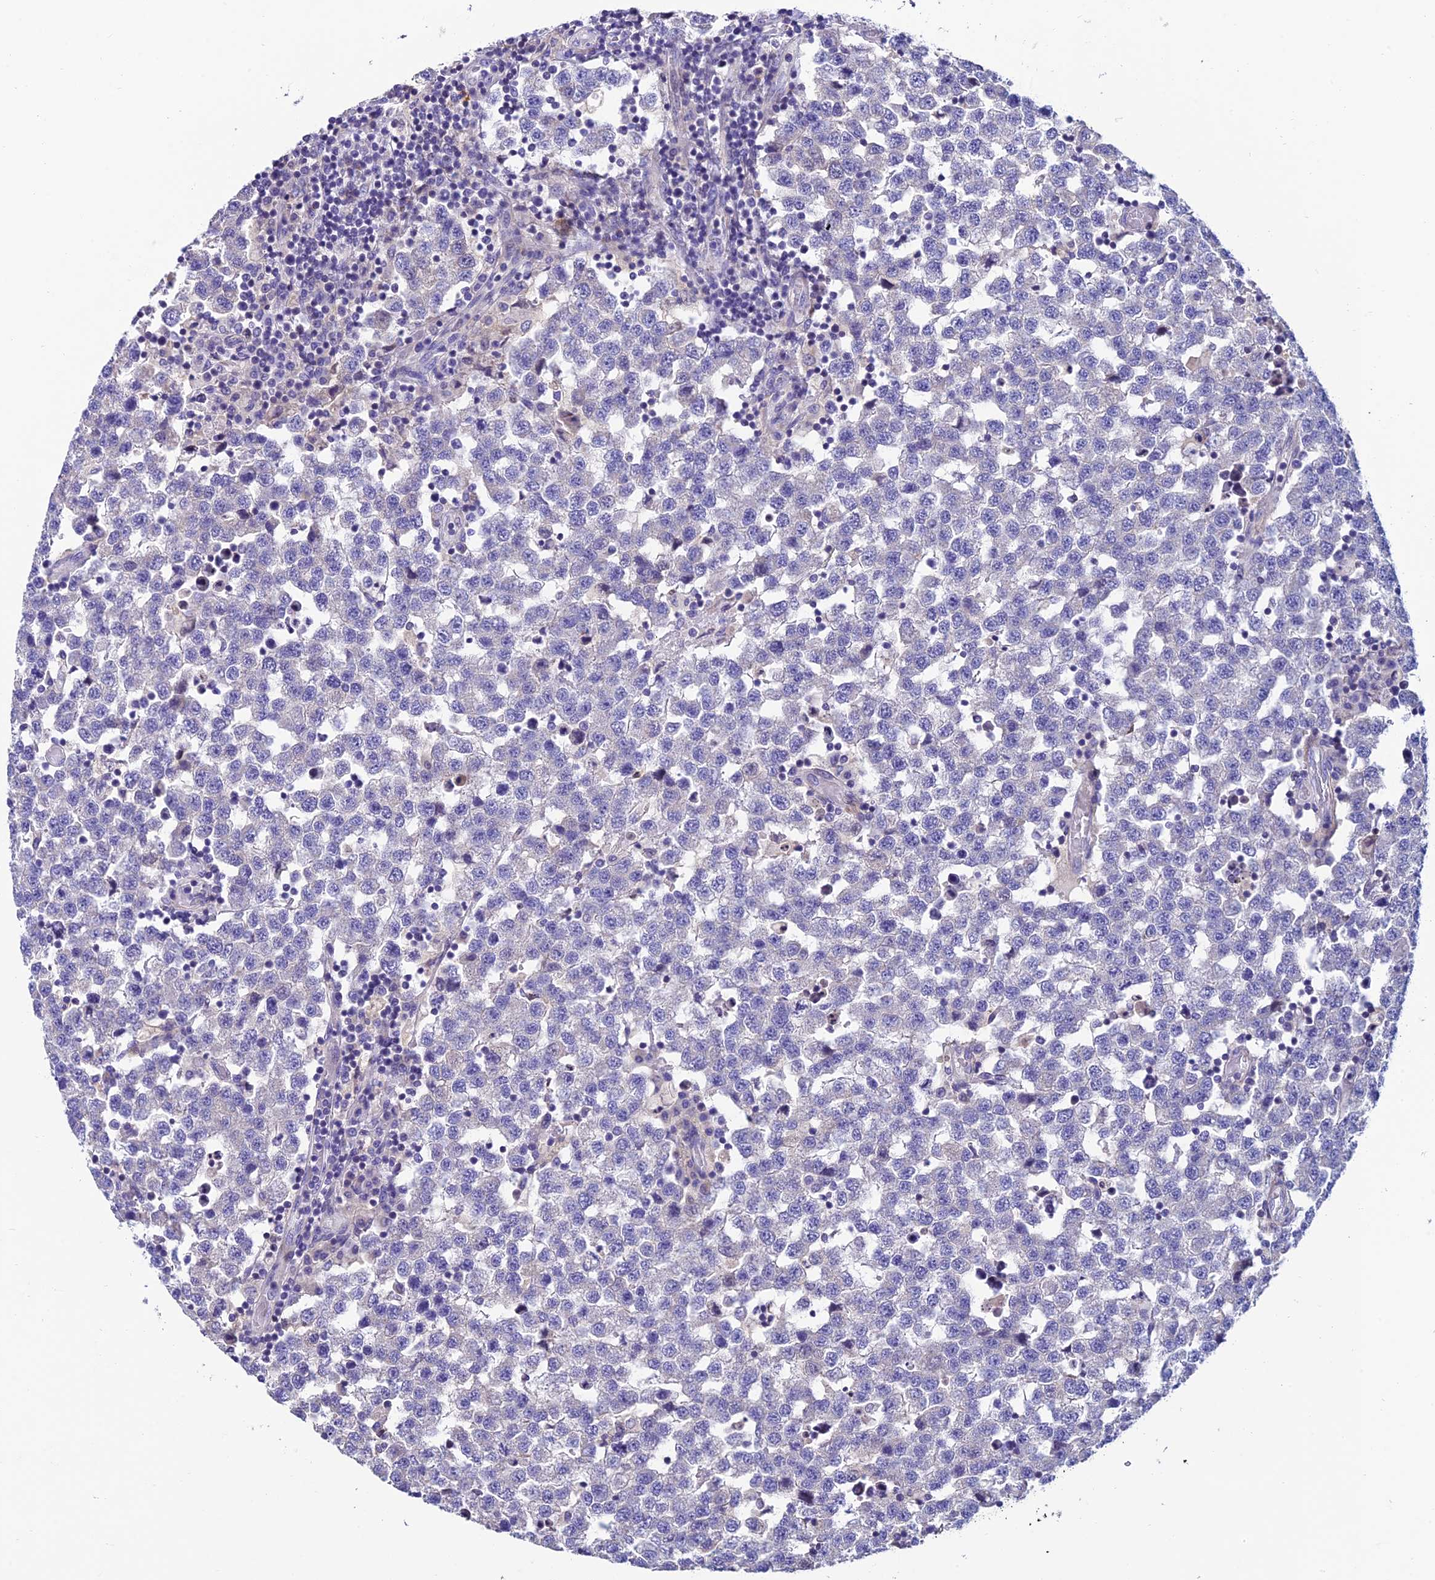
{"staining": {"intensity": "negative", "quantity": "none", "location": "none"}, "tissue": "testis cancer", "cell_type": "Tumor cells", "image_type": "cancer", "snomed": [{"axis": "morphology", "description": "Seminoma, NOS"}, {"axis": "topography", "description": "Testis"}], "caption": "Tumor cells show no significant expression in seminoma (testis).", "gene": "FAM178B", "patient": {"sex": "male", "age": 34}}